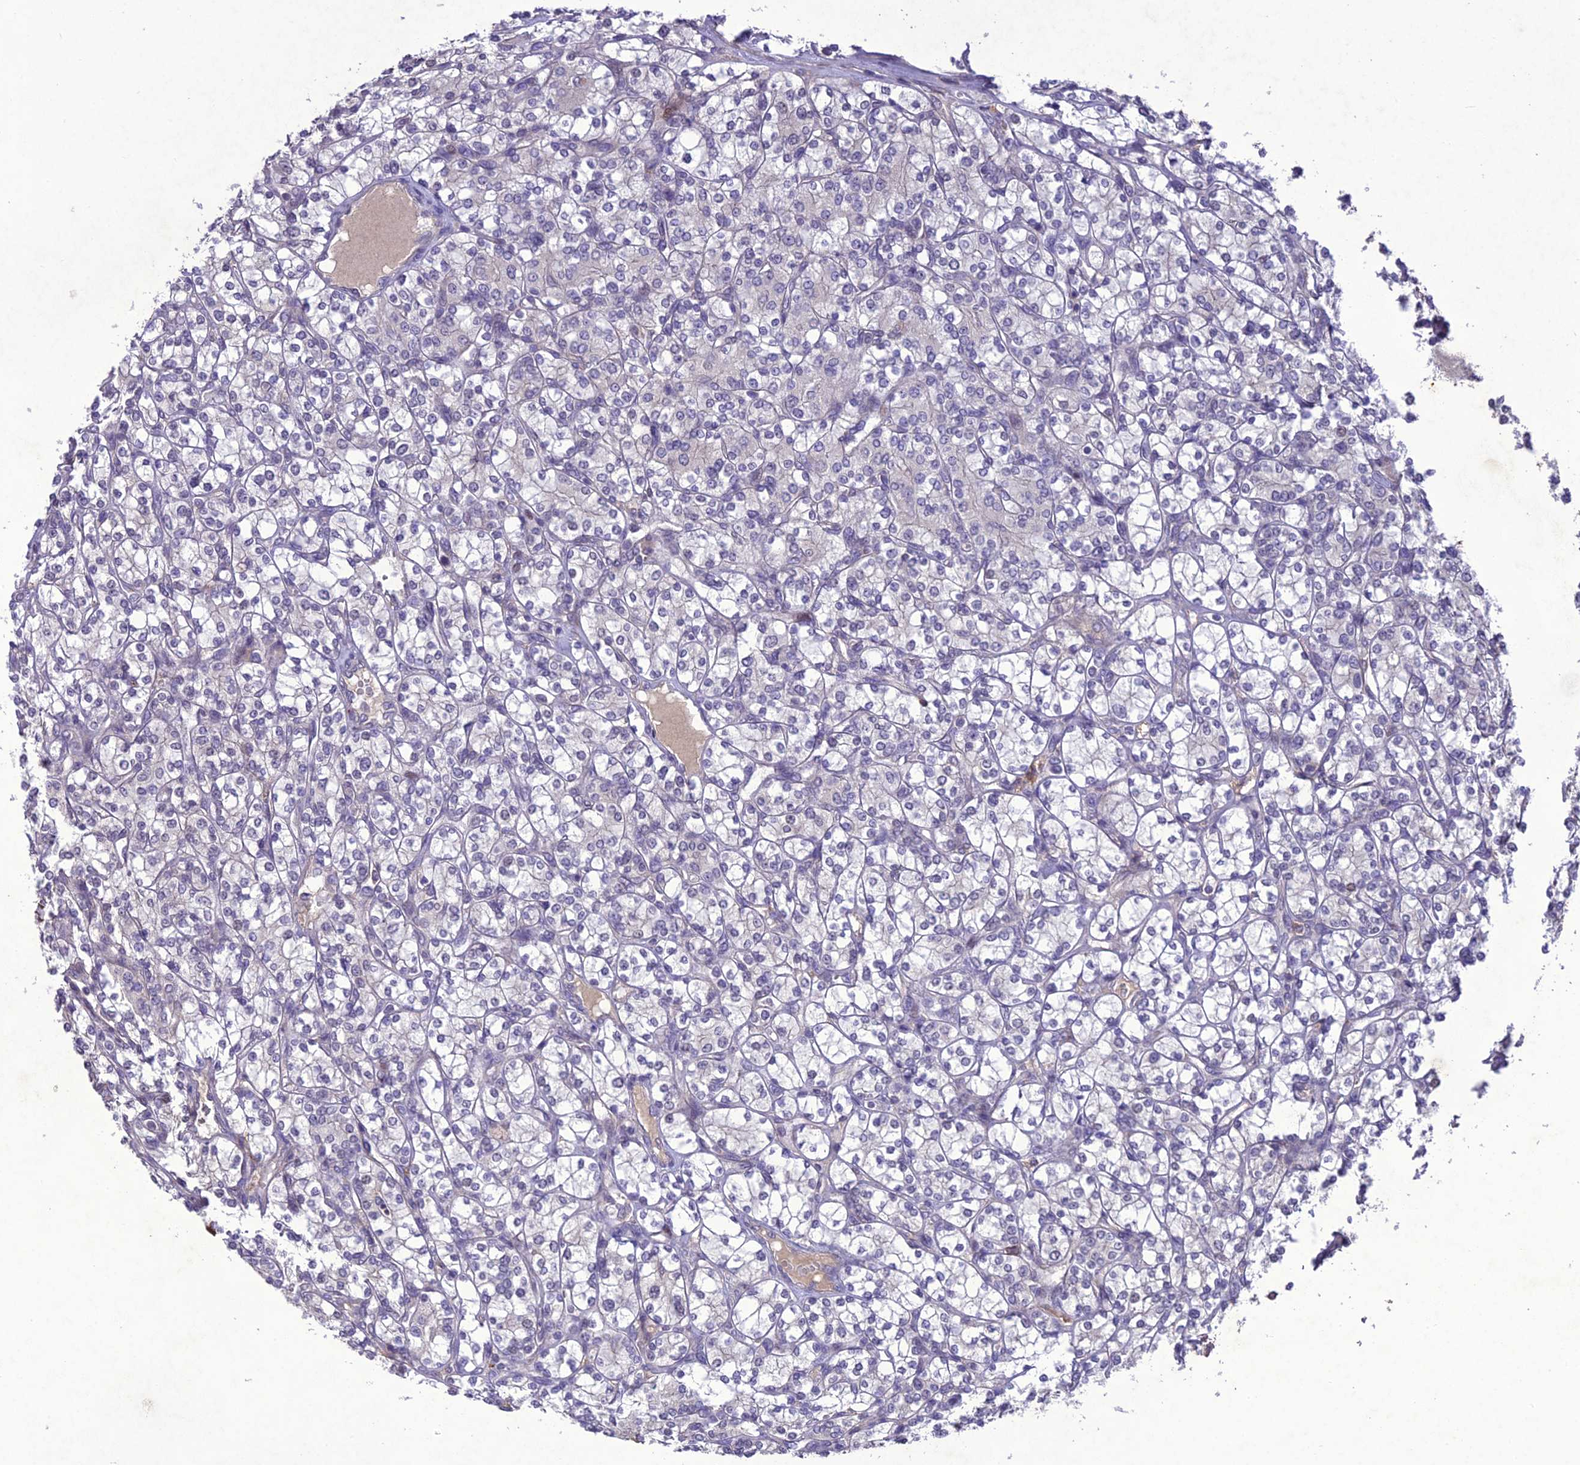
{"staining": {"intensity": "negative", "quantity": "none", "location": "none"}, "tissue": "renal cancer", "cell_type": "Tumor cells", "image_type": "cancer", "snomed": [{"axis": "morphology", "description": "Adenocarcinoma, NOS"}, {"axis": "topography", "description": "Kidney"}], "caption": "Tumor cells show no significant staining in renal cancer (adenocarcinoma).", "gene": "ANKRD52", "patient": {"sex": "male", "age": 77}}